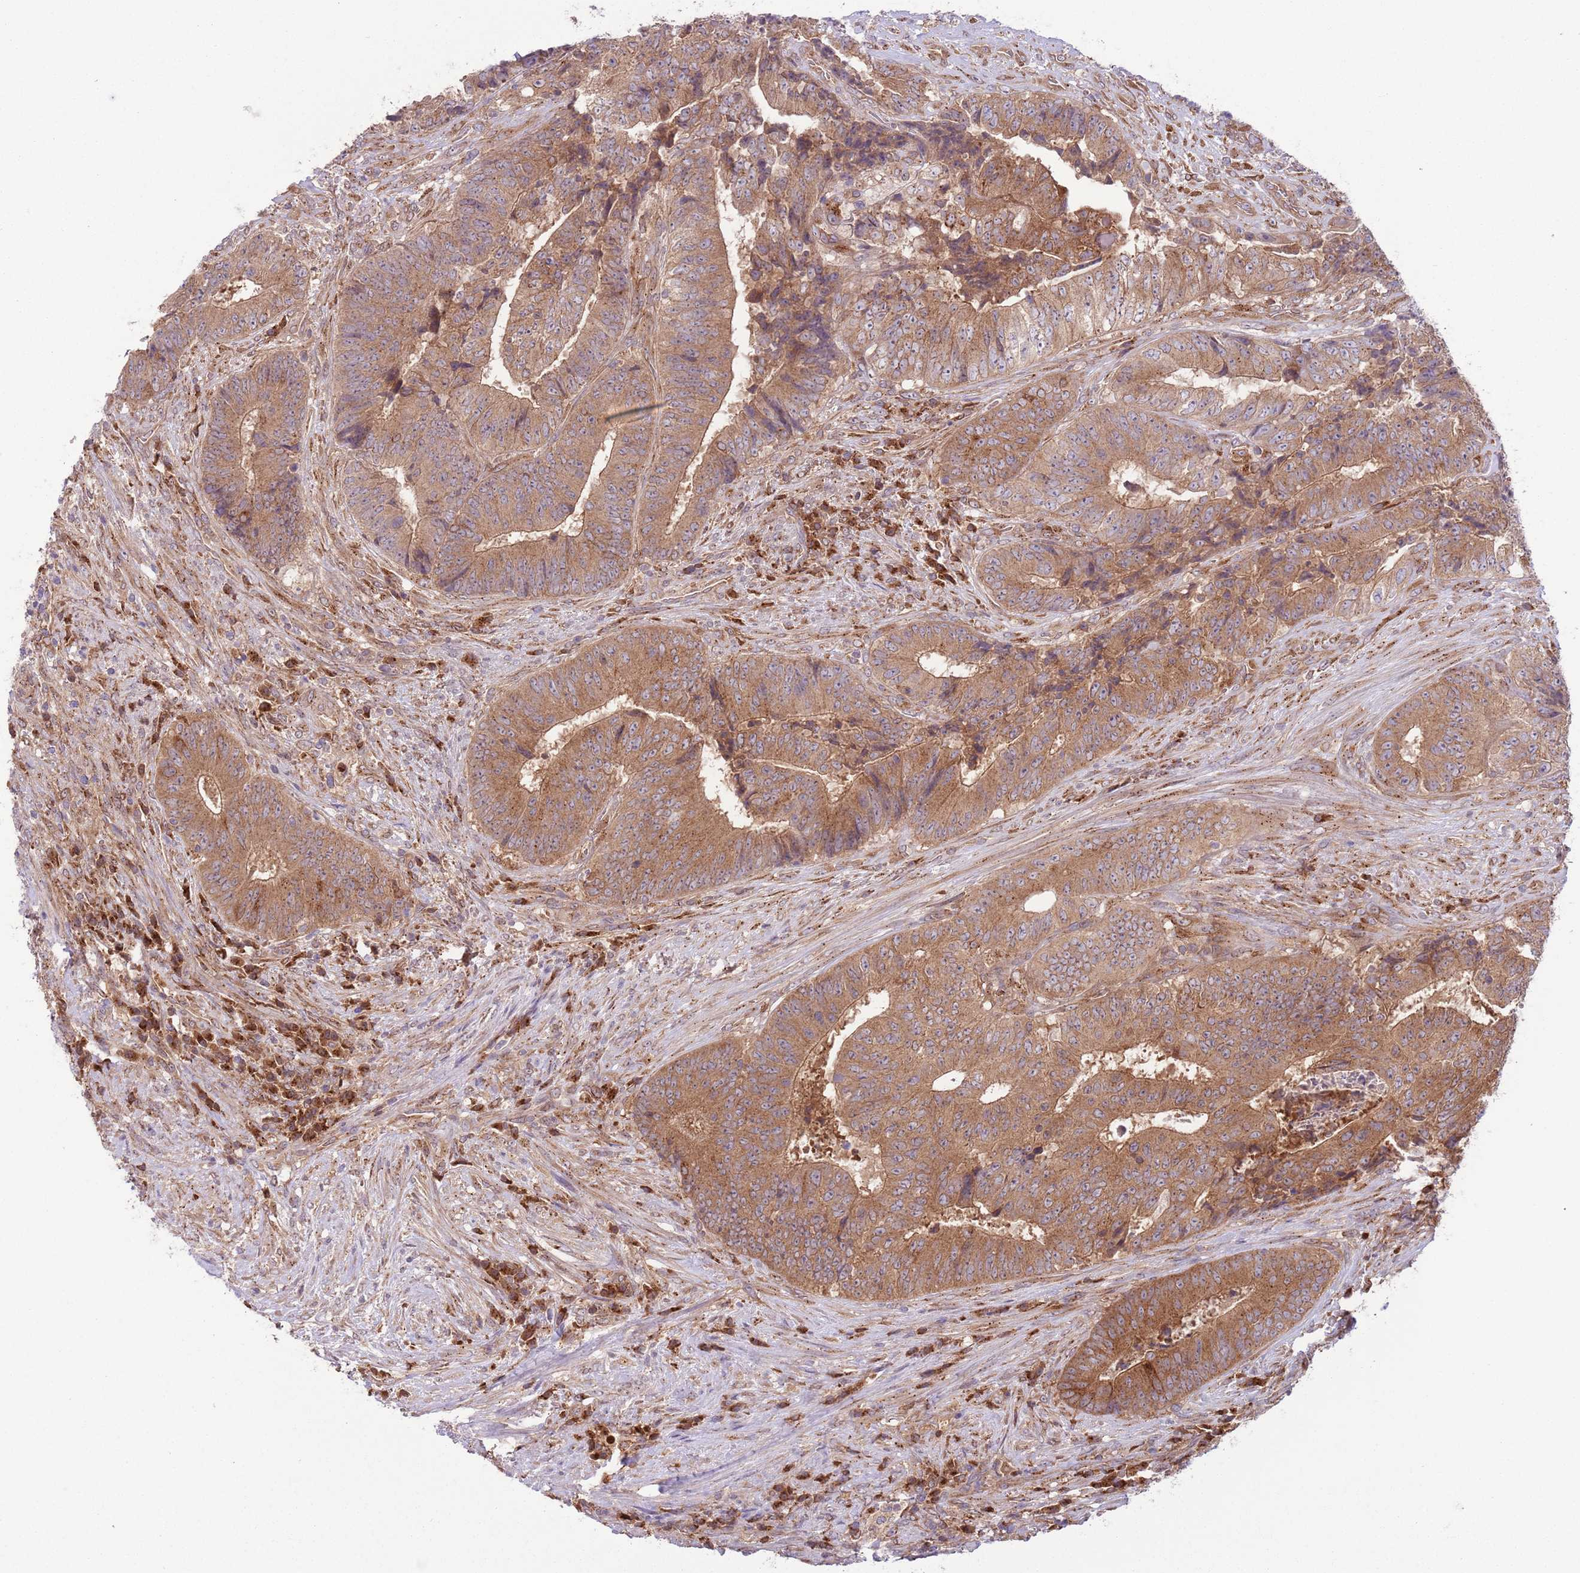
{"staining": {"intensity": "moderate", "quantity": ">75%", "location": "cytoplasmic/membranous"}, "tissue": "colorectal cancer", "cell_type": "Tumor cells", "image_type": "cancer", "snomed": [{"axis": "morphology", "description": "Adenocarcinoma, NOS"}, {"axis": "topography", "description": "Rectum"}], "caption": "Human adenocarcinoma (colorectal) stained with a brown dye reveals moderate cytoplasmic/membranous positive staining in about >75% of tumor cells.", "gene": "COPE", "patient": {"sex": "male", "age": 72}}